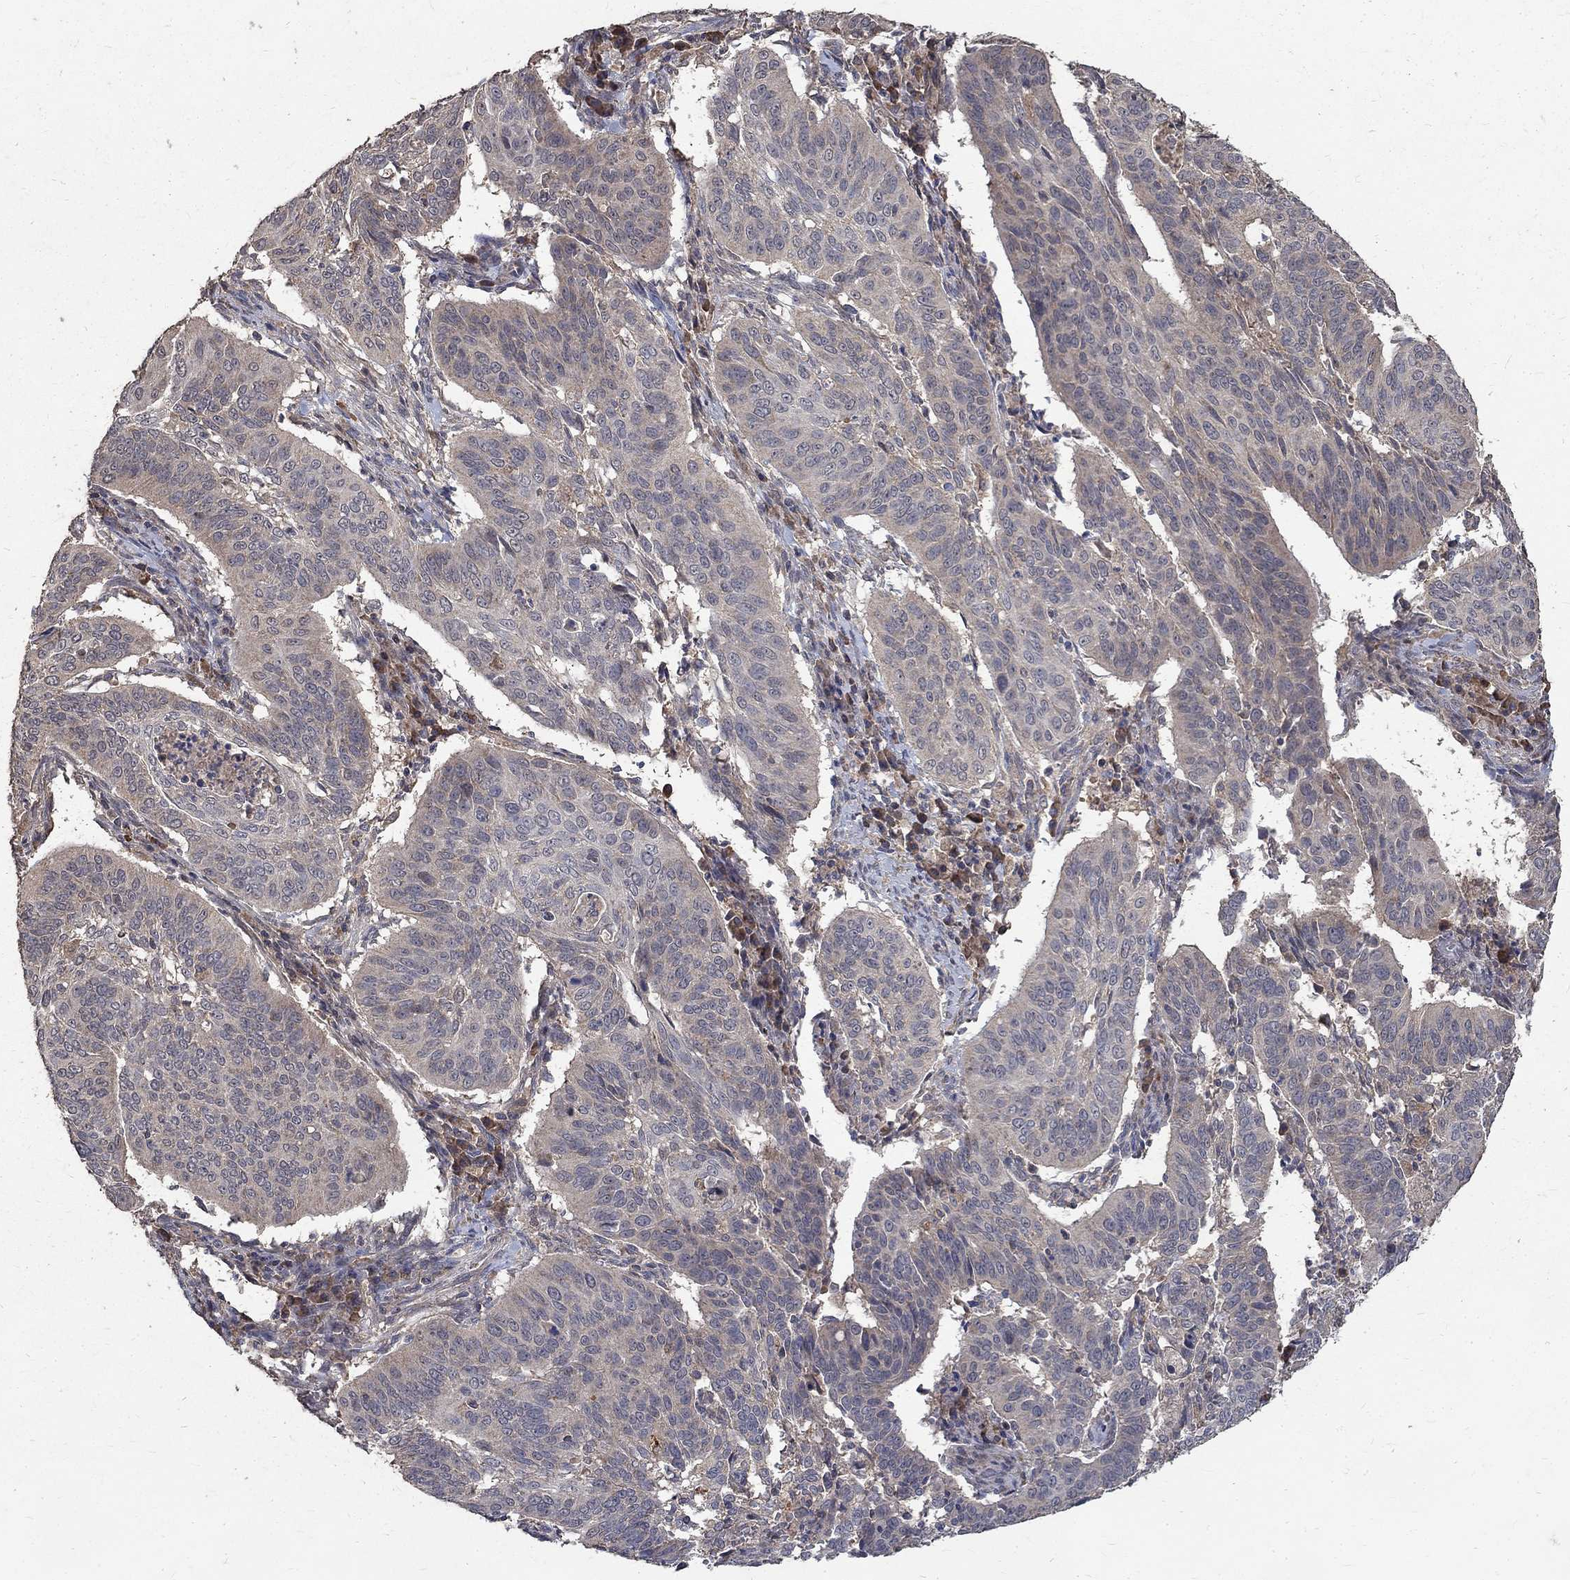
{"staining": {"intensity": "negative", "quantity": "none", "location": "none"}, "tissue": "cervical cancer", "cell_type": "Tumor cells", "image_type": "cancer", "snomed": [{"axis": "morphology", "description": "Normal tissue, NOS"}, {"axis": "morphology", "description": "Squamous cell carcinoma, NOS"}, {"axis": "topography", "description": "Cervix"}], "caption": "The photomicrograph exhibits no staining of tumor cells in squamous cell carcinoma (cervical).", "gene": "C17orf75", "patient": {"sex": "female", "age": 39}}